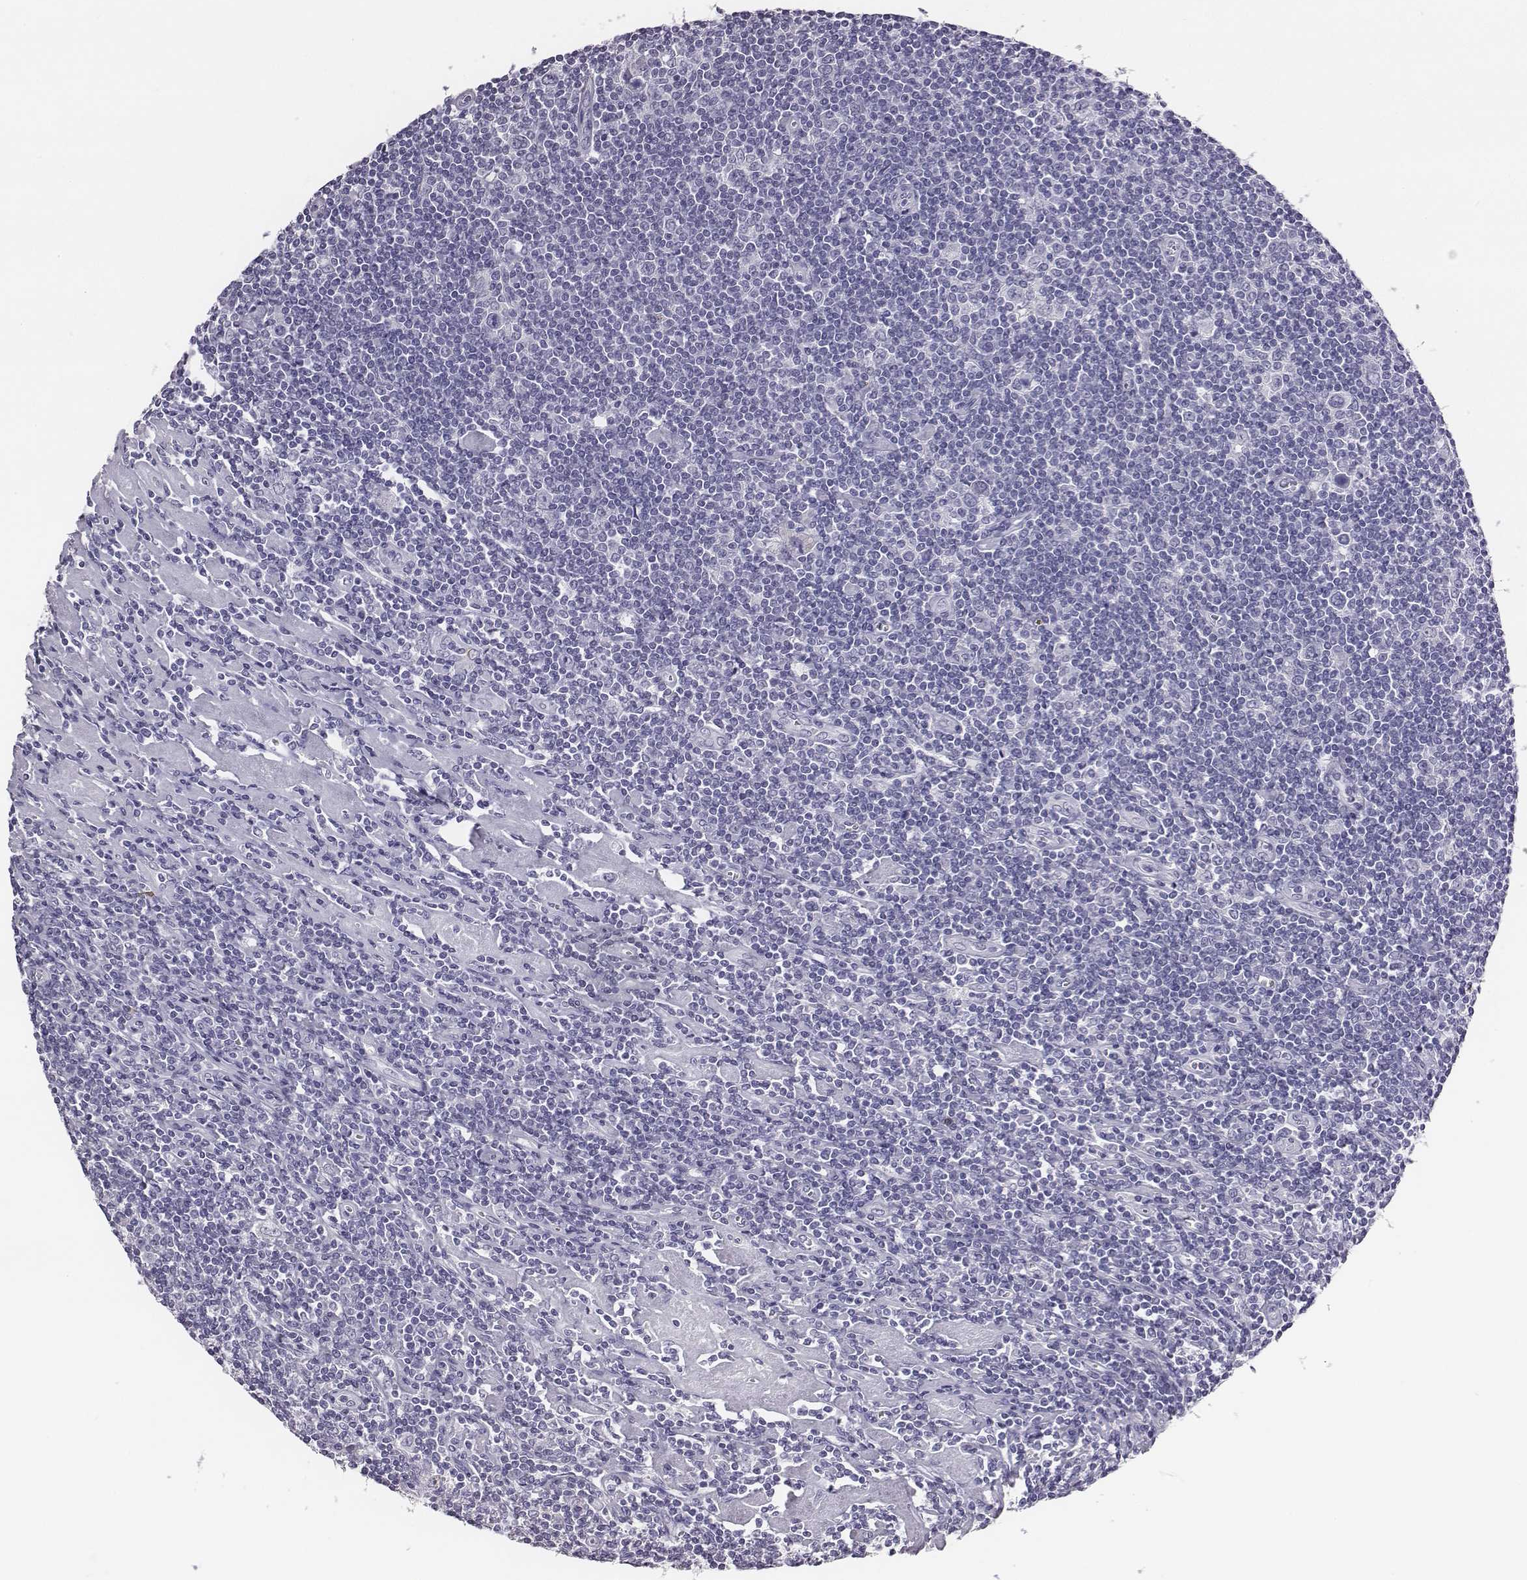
{"staining": {"intensity": "negative", "quantity": "none", "location": "none"}, "tissue": "lymphoma", "cell_type": "Tumor cells", "image_type": "cancer", "snomed": [{"axis": "morphology", "description": "Hodgkin's disease, NOS"}, {"axis": "topography", "description": "Lymph node"}], "caption": "Immunohistochemistry photomicrograph of neoplastic tissue: human lymphoma stained with DAB (3,3'-diaminobenzidine) displays no significant protein expression in tumor cells.", "gene": "ACOD1", "patient": {"sex": "male", "age": 40}}